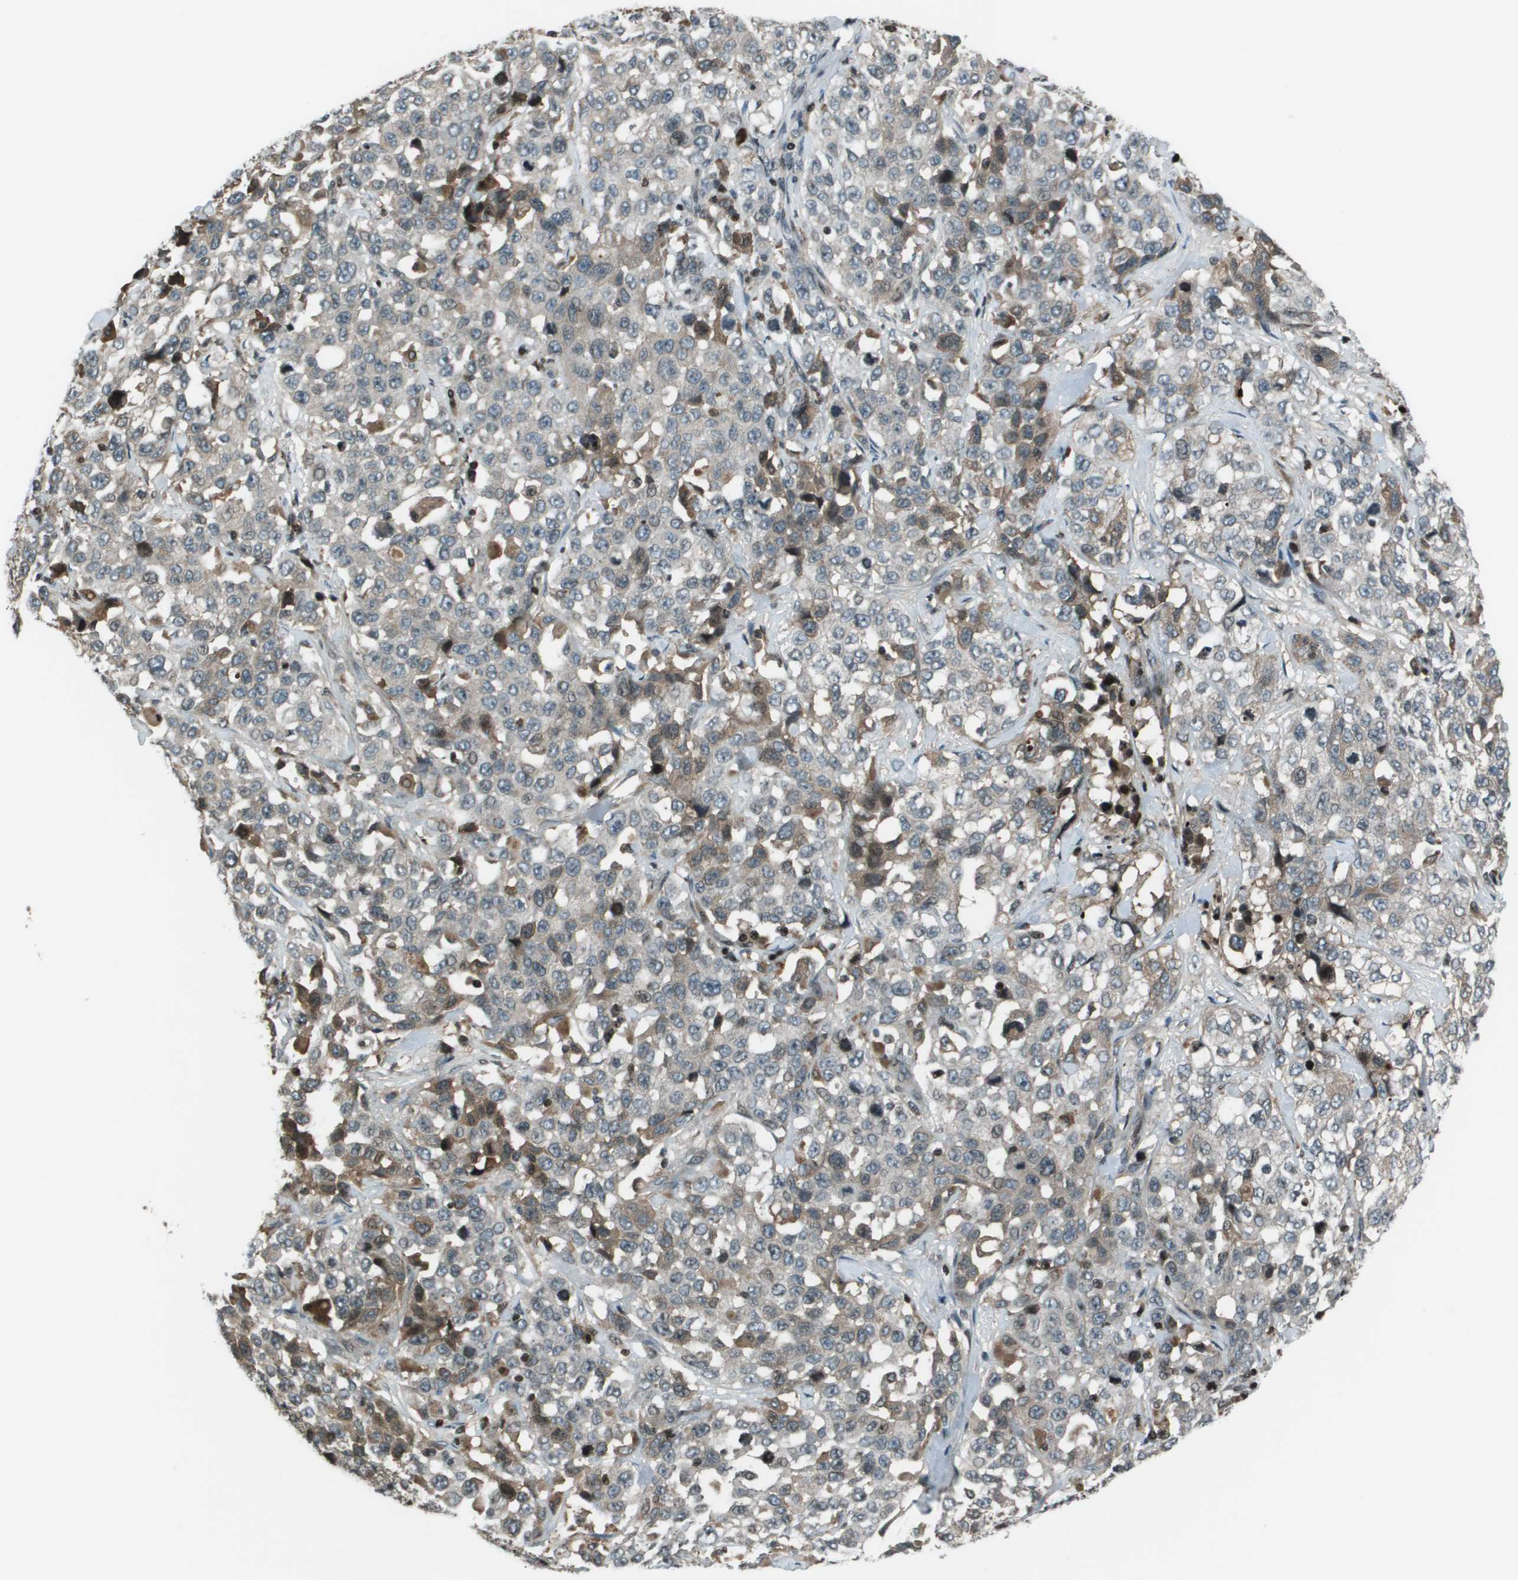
{"staining": {"intensity": "moderate", "quantity": "<25%", "location": "cytoplasmic/membranous"}, "tissue": "stomach cancer", "cell_type": "Tumor cells", "image_type": "cancer", "snomed": [{"axis": "morphology", "description": "Normal tissue, NOS"}, {"axis": "morphology", "description": "Adenocarcinoma, NOS"}, {"axis": "topography", "description": "Stomach"}], "caption": "Protein expression analysis of human stomach cancer reveals moderate cytoplasmic/membranous positivity in approximately <25% of tumor cells.", "gene": "CXCL12", "patient": {"sex": "male", "age": 48}}